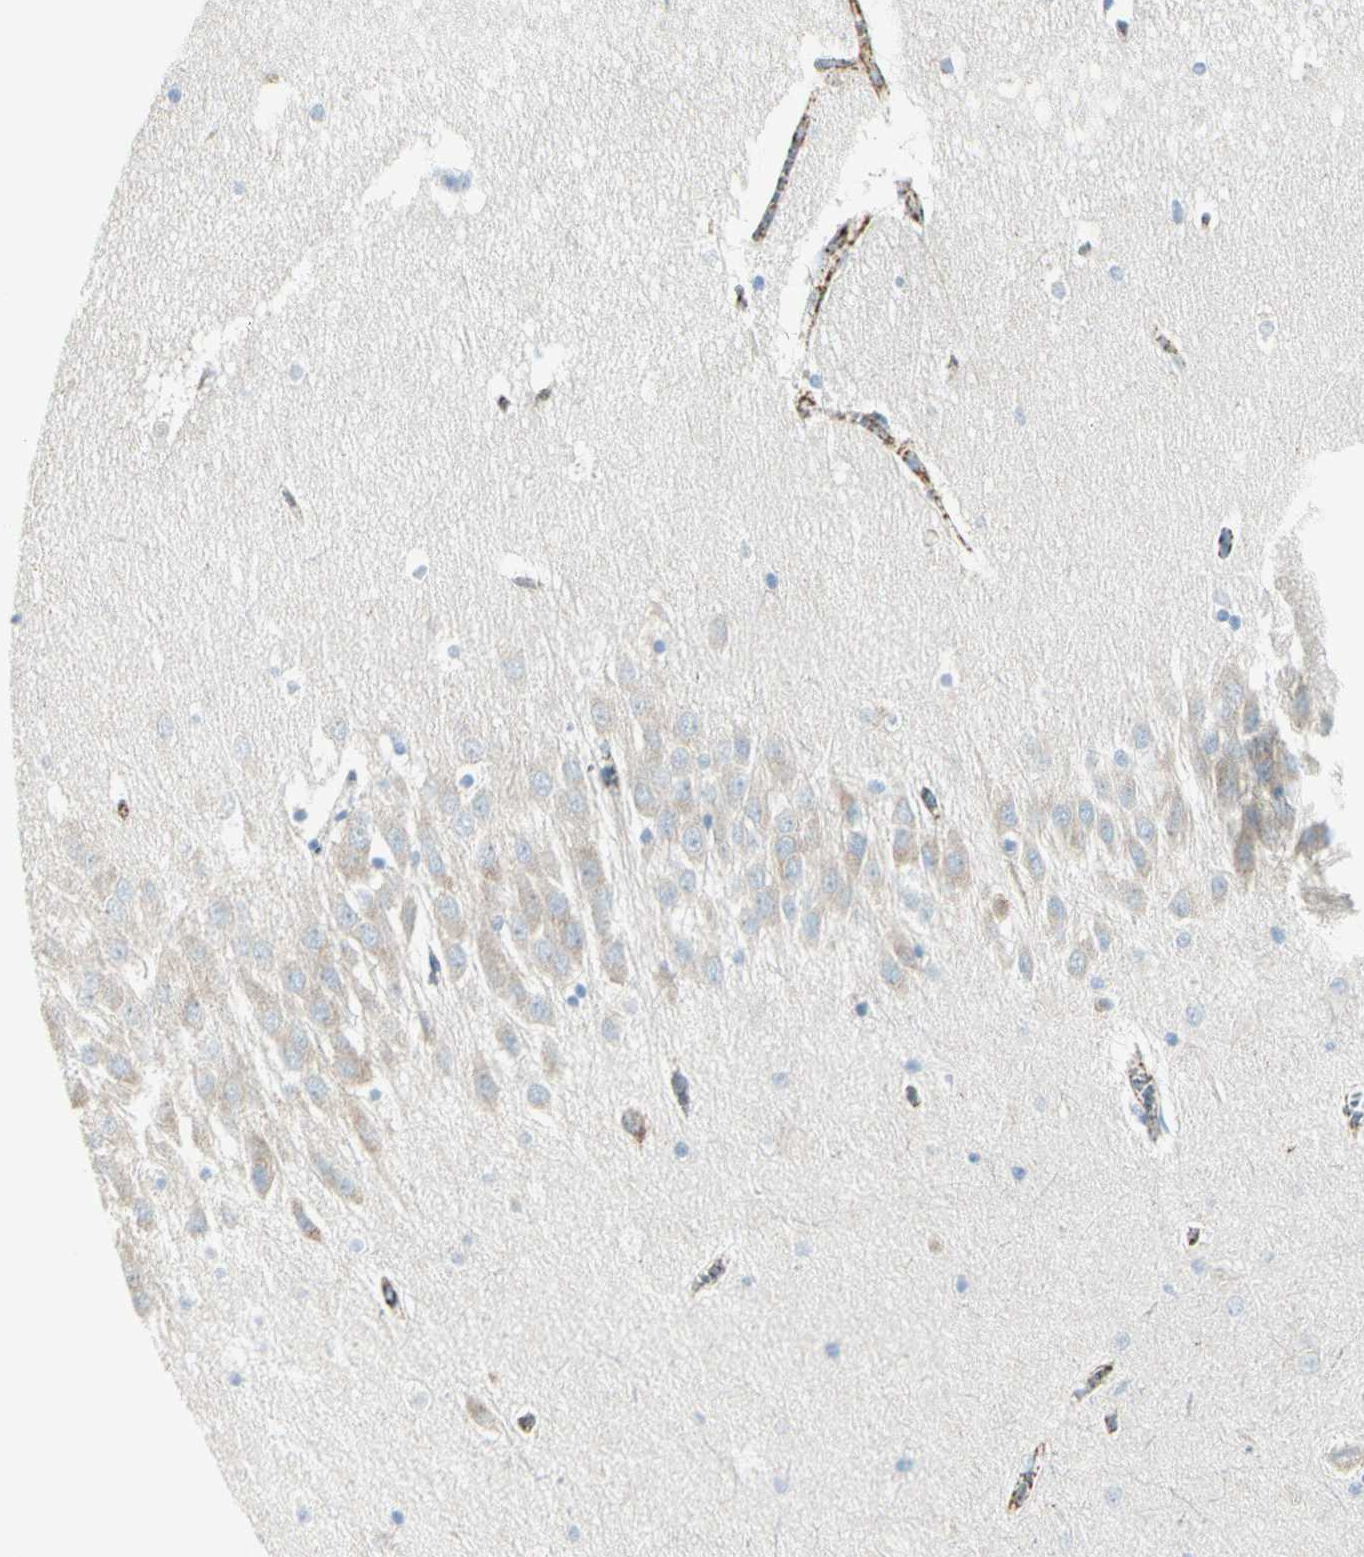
{"staining": {"intensity": "negative", "quantity": "none", "location": "none"}, "tissue": "hippocampus", "cell_type": "Glial cells", "image_type": "normal", "snomed": [{"axis": "morphology", "description": "Normal tissue, NOS"}, {"axis": "topography", "description": "Hippocampus"}], "caption": "This is an IHC photomicrograph of benign hippocampus. There is no positivity in glial cells.", "gene": "SLC6A15", "patient": {"sex": "male", "age": 45}}